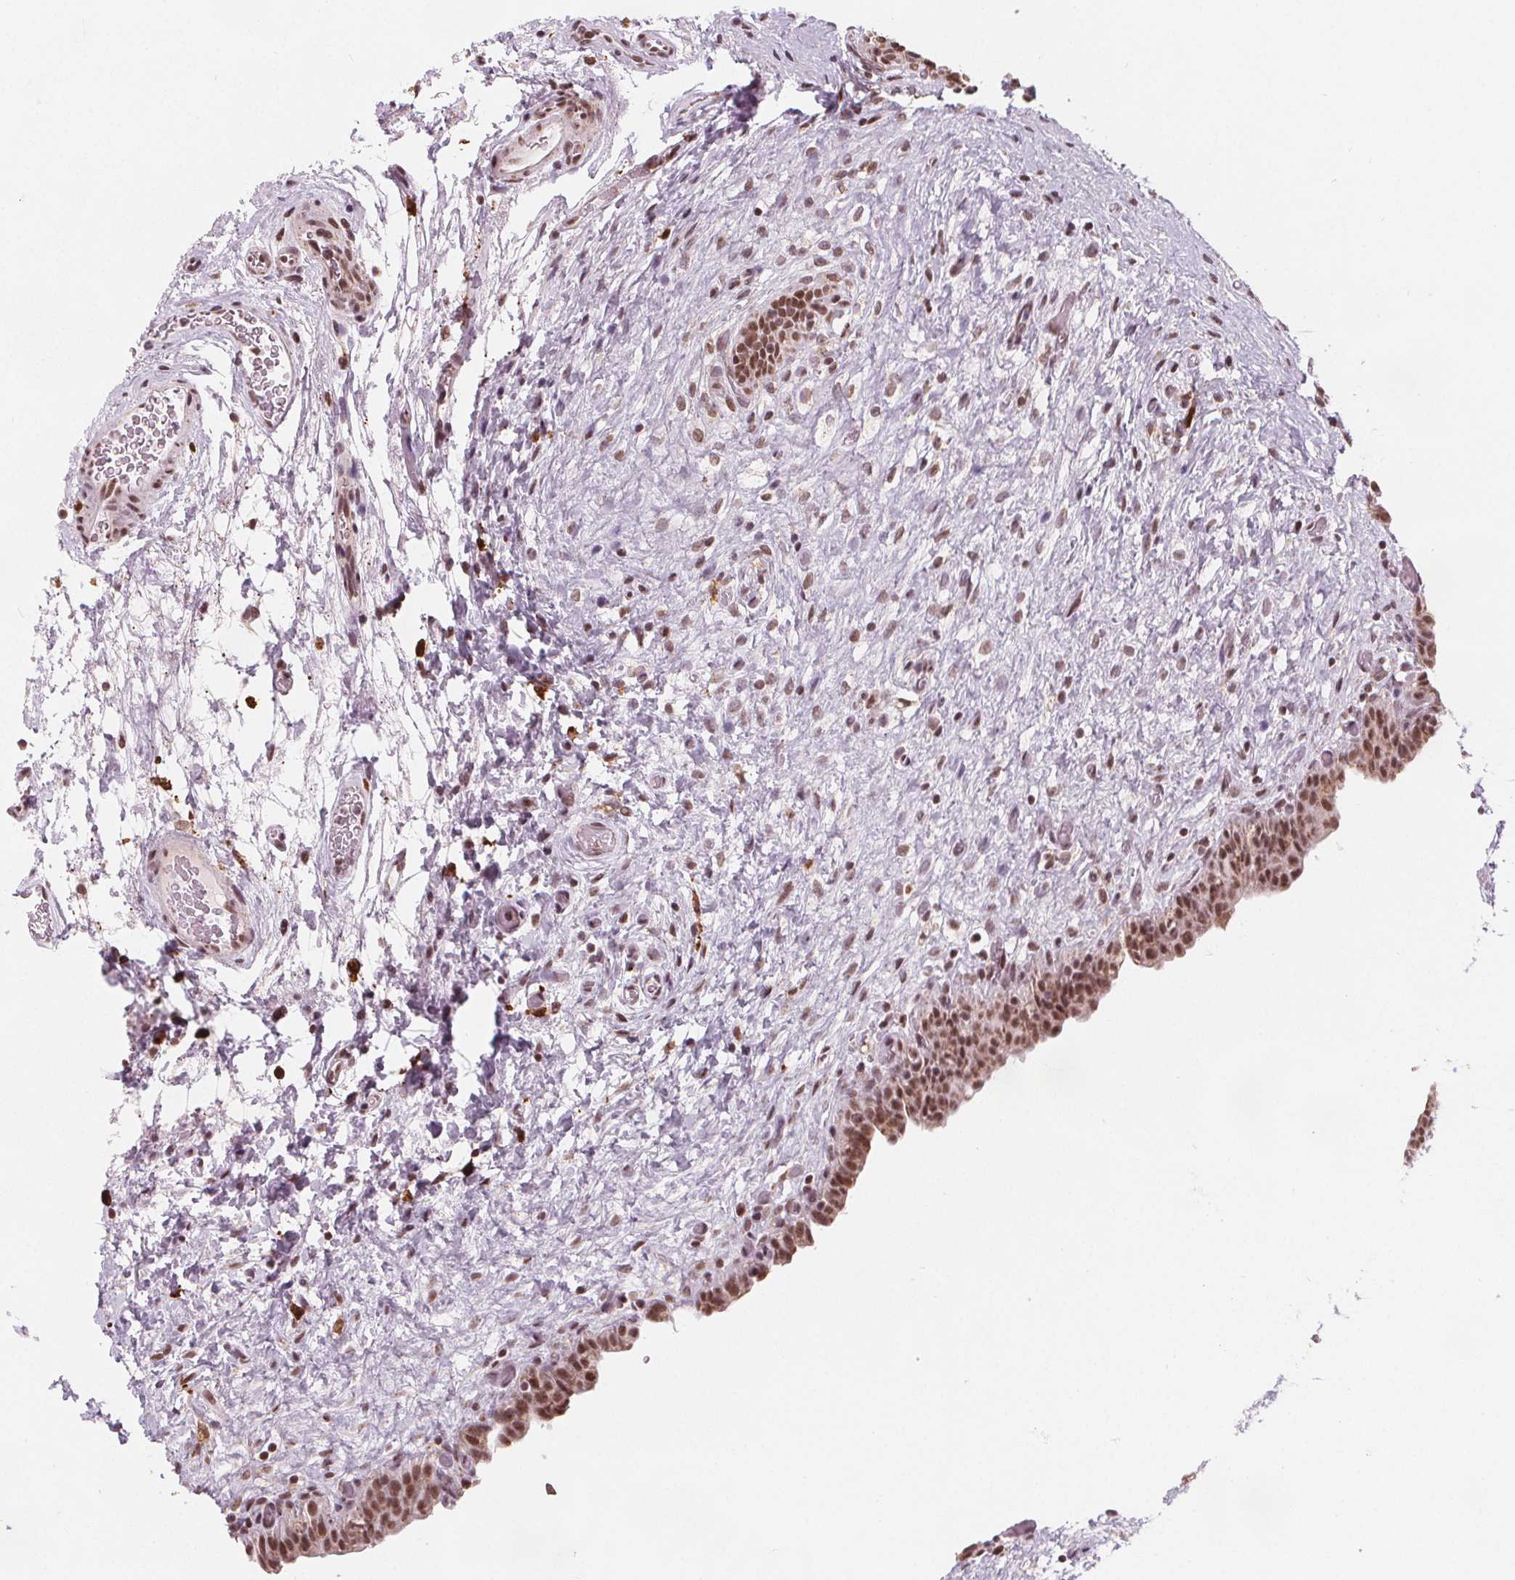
{"staining": {"intensity": "moderate", "quantity": ">75%", "location": "nuclear"}, "tissue": "urinary bladder", "cell_type": "Urothelial cells", "image_type": "normal", "snomed": [{"axis": "morphology", "description": "Normal tissue, NOS"}, {"axis": "topography", "description": "Urinary bladder"}], "caption": "Immunohistochemistry (IHC) image of normal urinary bladder stained for a protein (brown), which reveals medium levels of moderate nuclear staining in approximately >75% of urothelial cells.", "gene": "DPM2", "patient": {"sex": "male", "age": 69}}